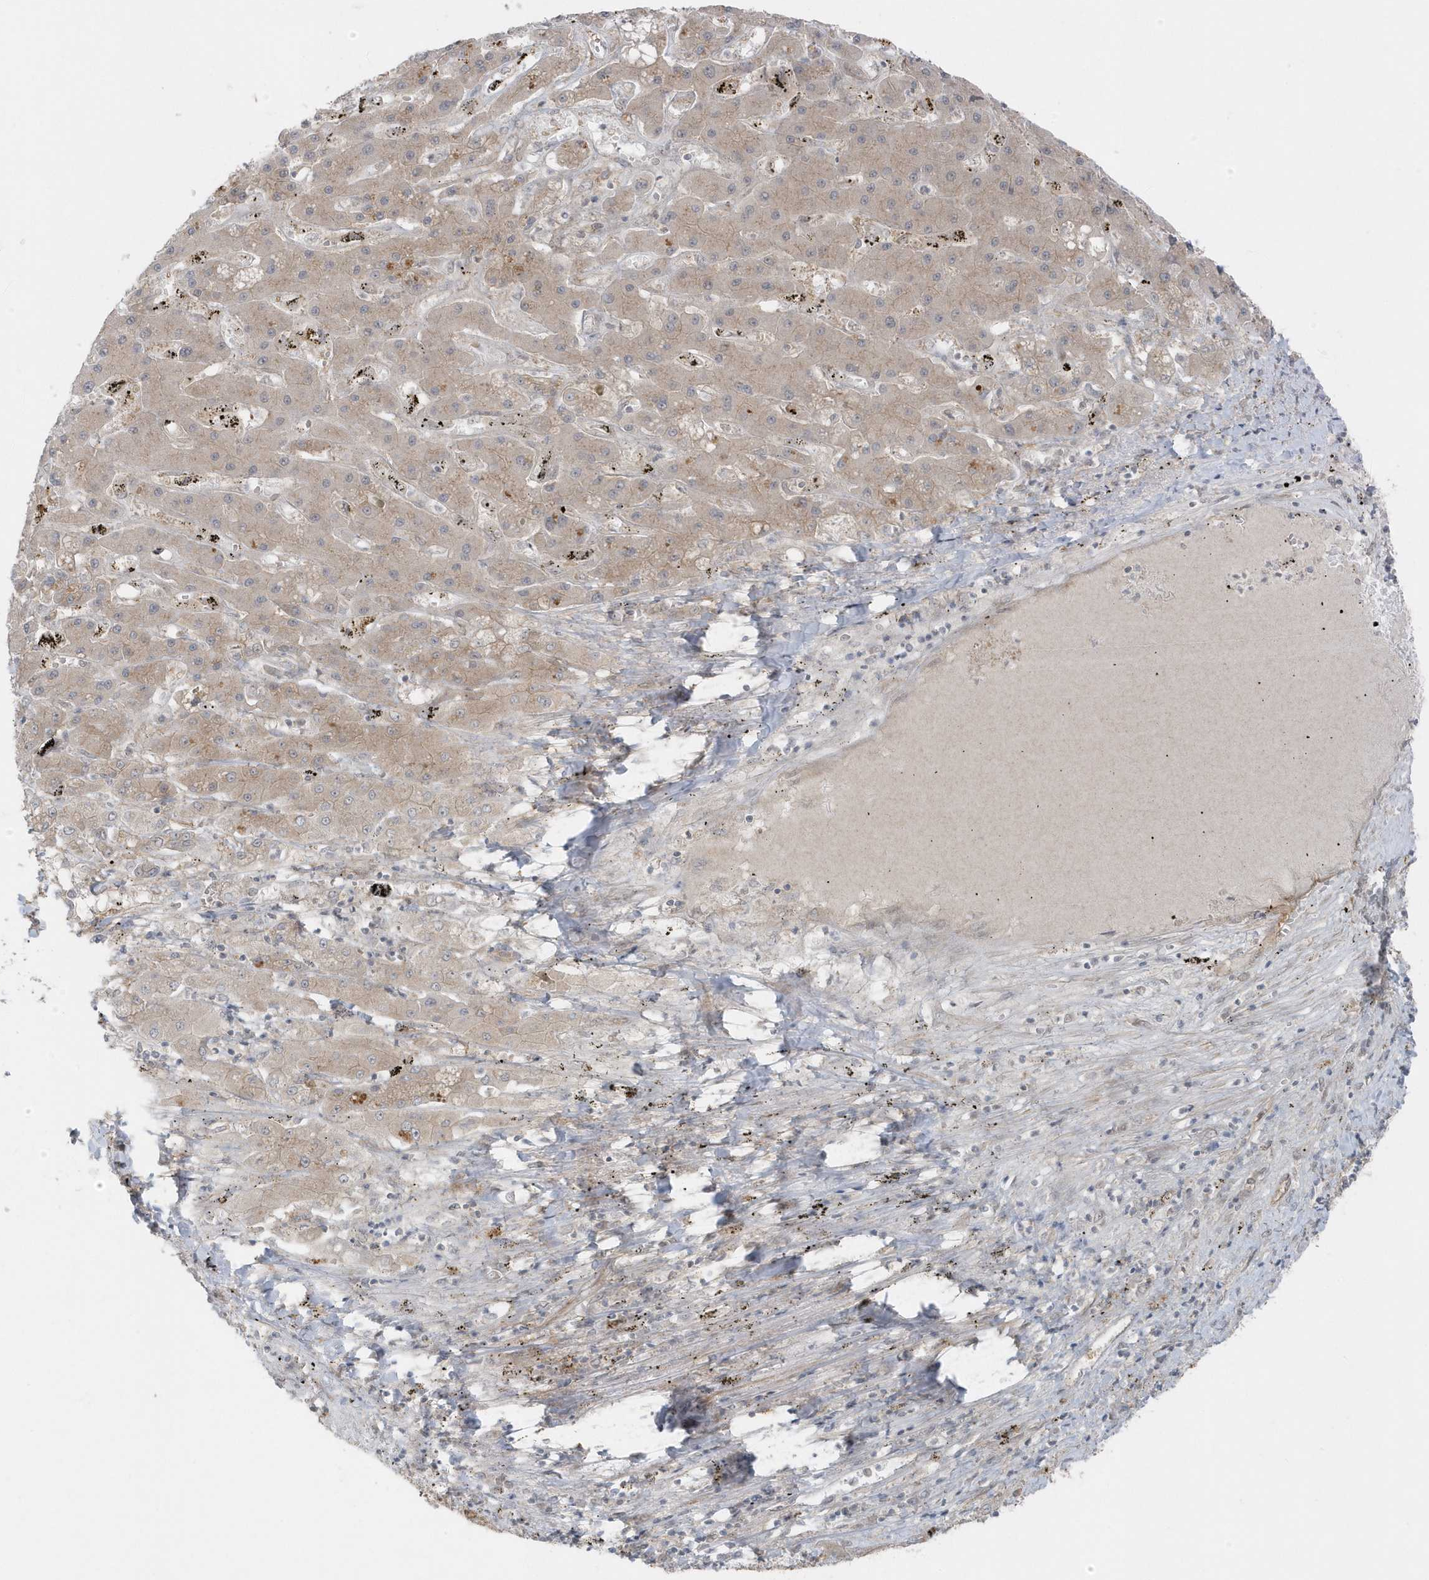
{"staining": {"intensity": "weak", "quantity": ">75%", "location": "cytoplasmic/membranous"}, "tissue": "liver cancer", "cell_type": "Tumor cells", "image_type": "cancer", "snomed": [{"axis": "morphology", "description": "Cholangiocarcinoma"}, {"axis": "topography", "description": "Liver"}], "caption": "IHC (DAB (3,3'-diaminobenzidine)) staining of liver cancer (cholangiocarcinoma) exhibits weak cytoplasmic/membranous protein staining in approximately >75% of tumor cells.", "gene": "PARD3B", "patient": {"sex": "male", "age": 67}}